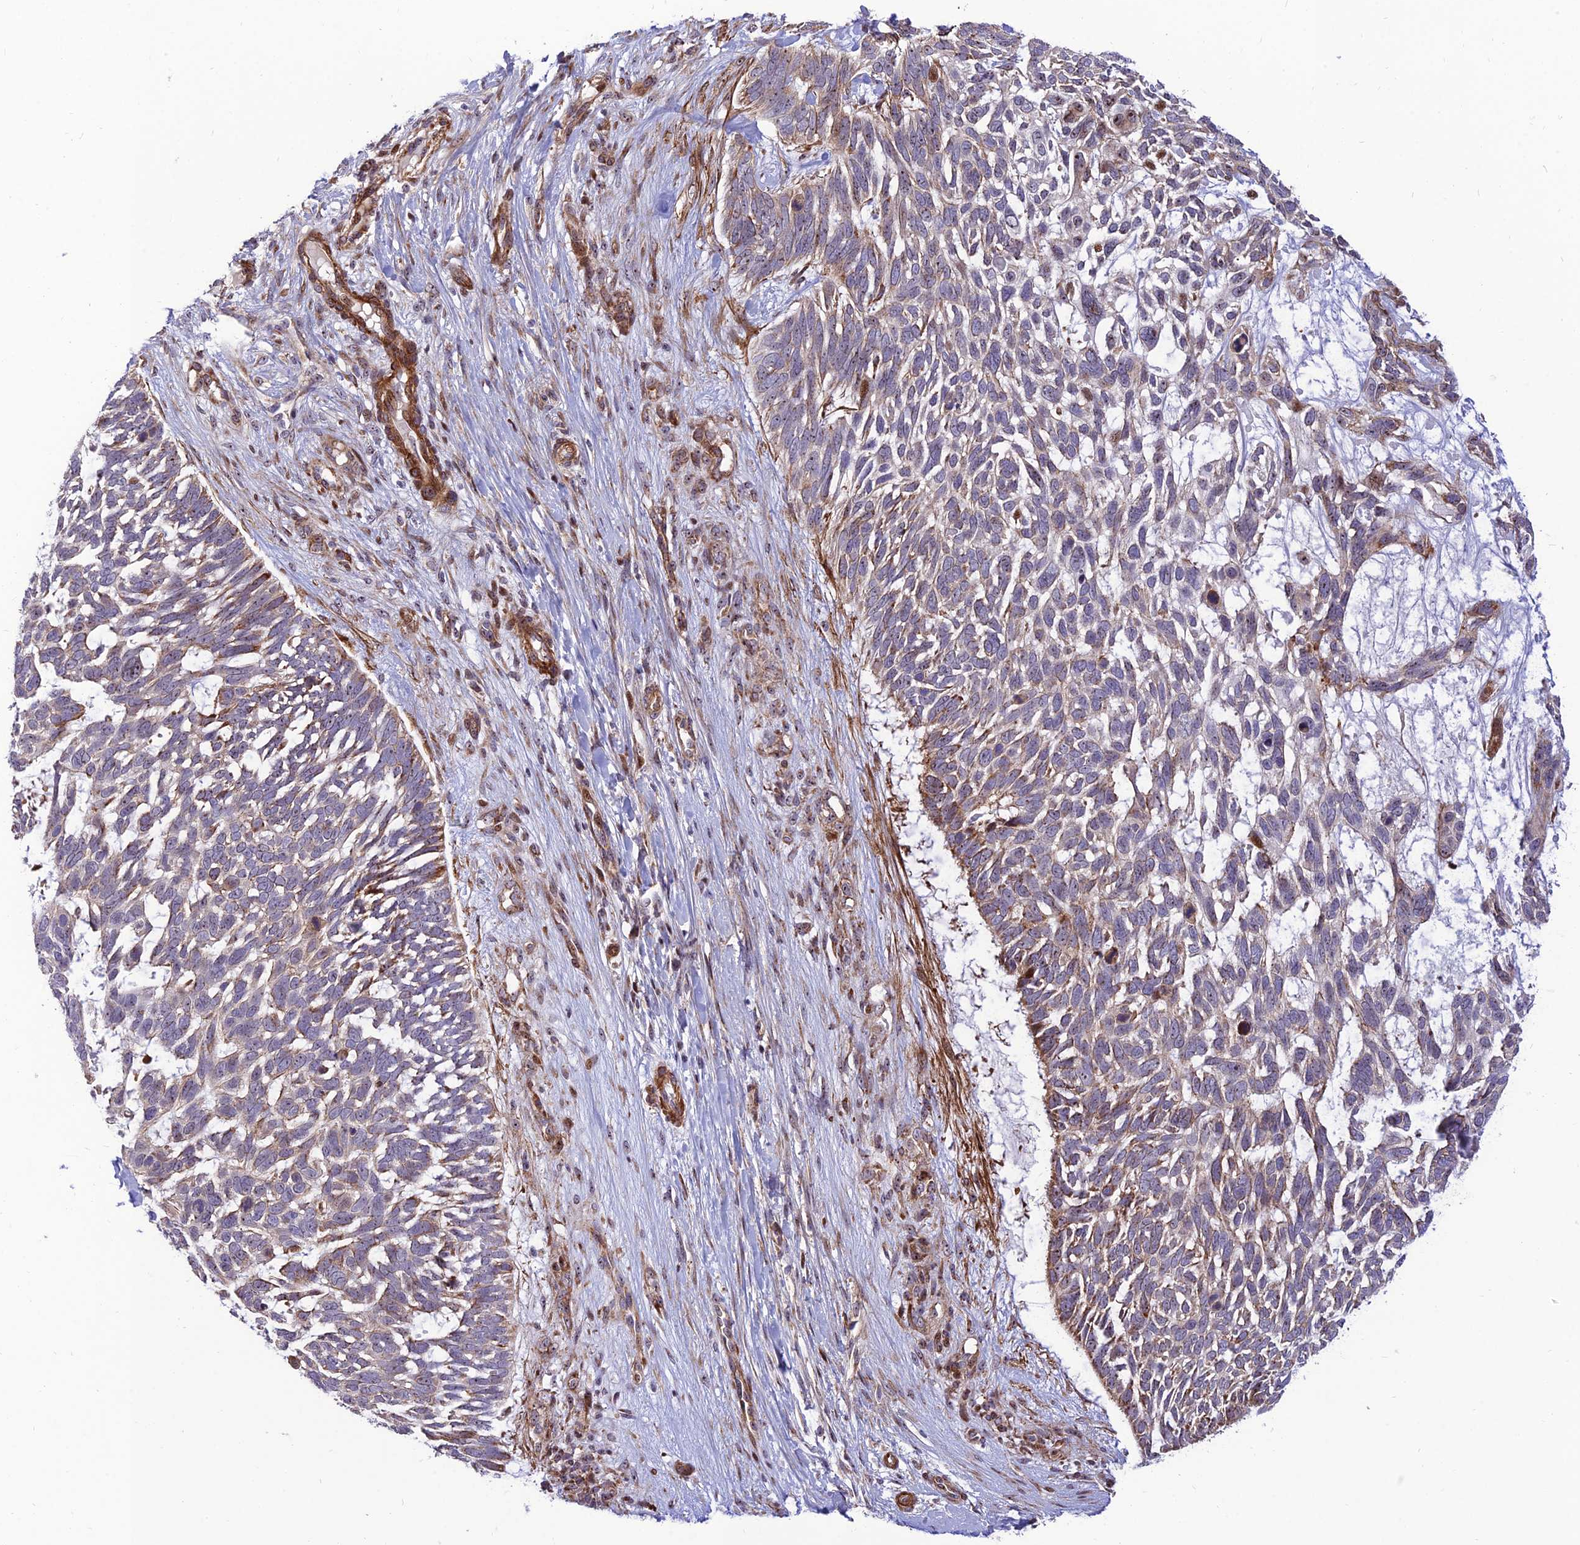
{"staining": {"intensity": "moderate", "quantity": "<25%", "location": "cytoplasmic/membranous"}, "tissue": "skin cancer", "cell_type": "Tumor cells", "image_type": "cancer", "snomed": [{"axis": "morphology", "description": "Basal cell carcinoma"}, {"axis": "topography", "description": "Skin"}], "caption": "Moderate cytoplasmic/membranous protein positivity is appreciated in approximately <25% of tumor cells in skin cancer (basal cell carcinoma).", "gene": "KBTBD7", "patient": {"sex": "male", "age": 88}}